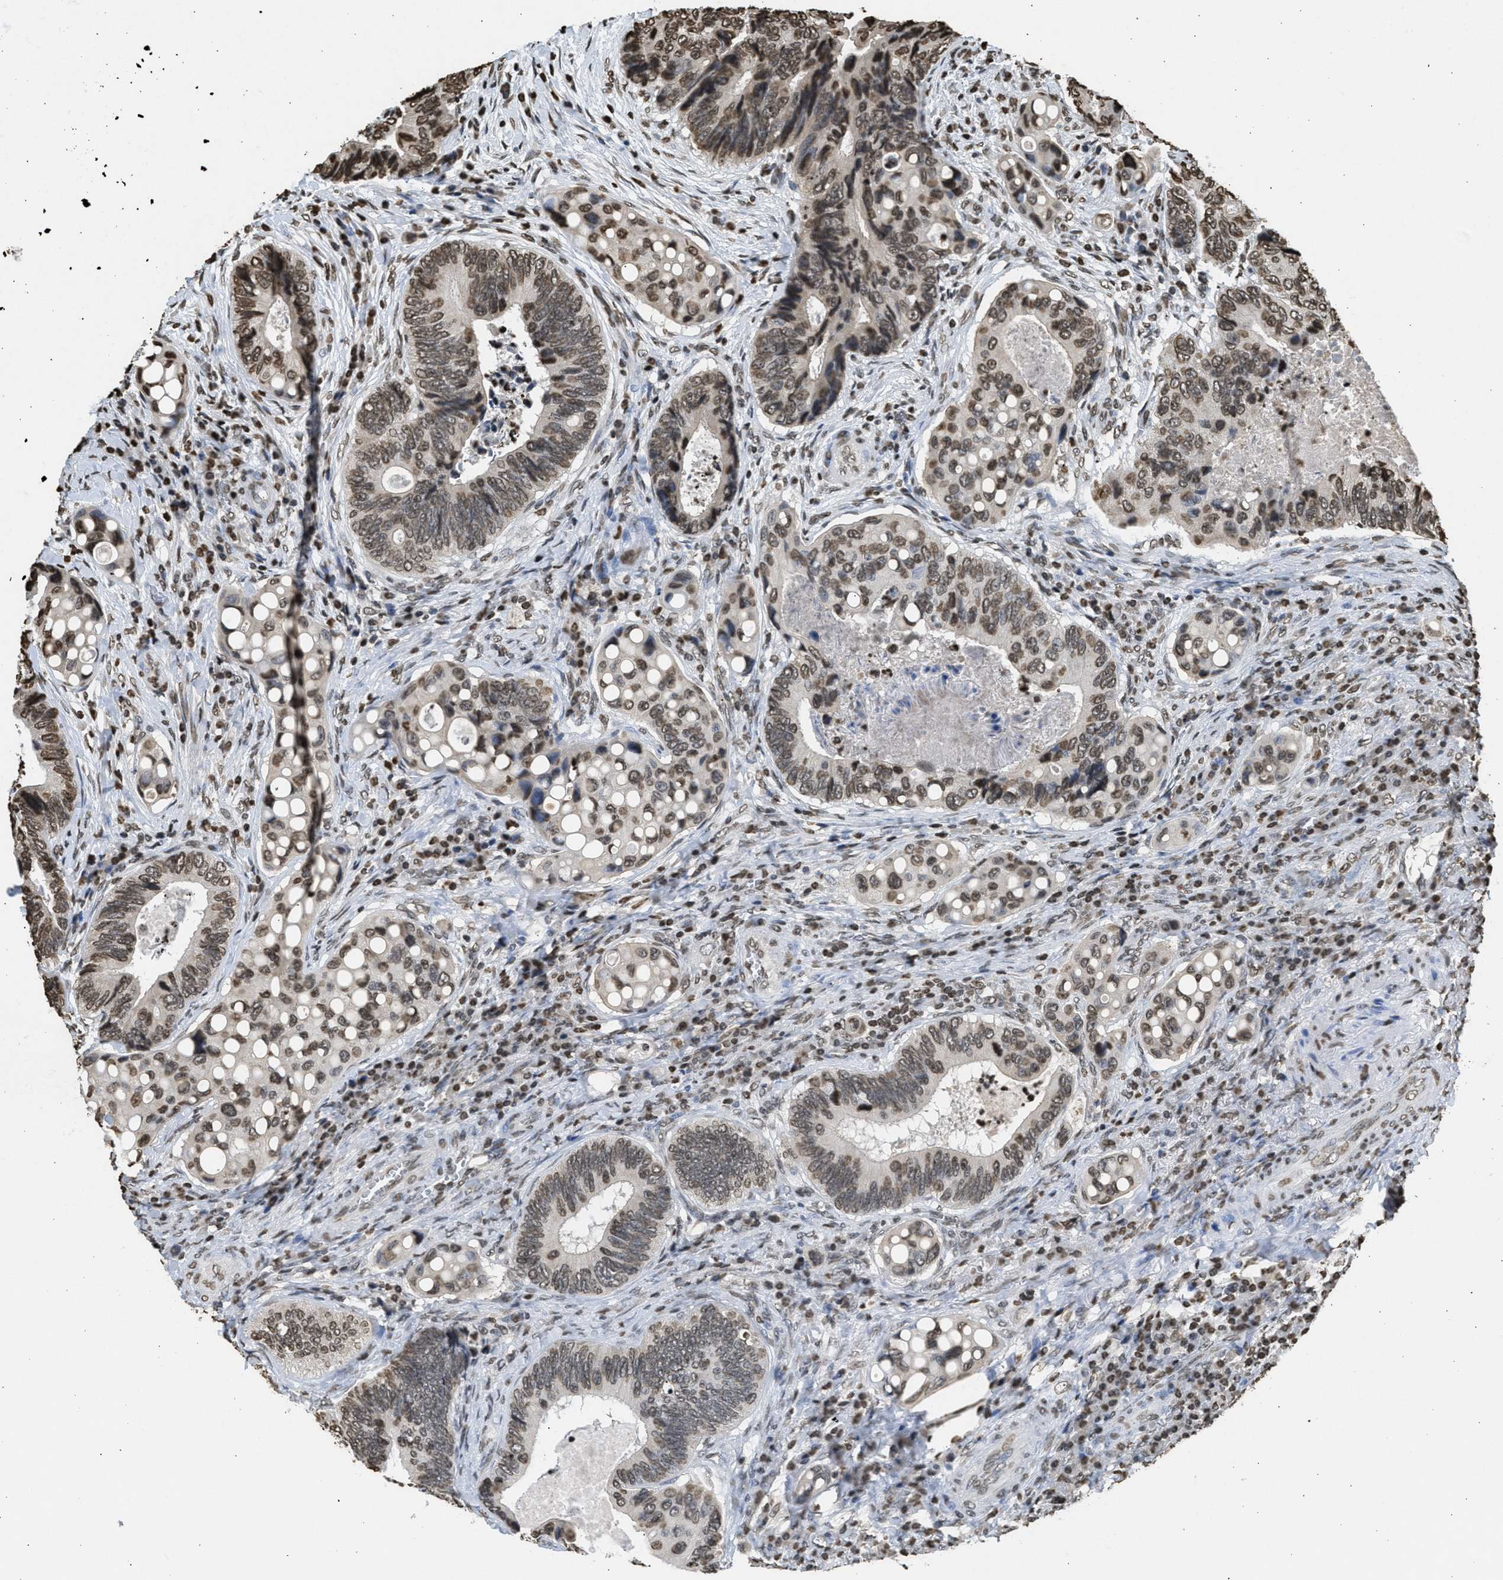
{"staining": {"intensity": "moderate", "quantity": ">75%", "location": "nuclear"}, "tissue": "colorectal cancer", "cell_type": "Tumor cells", "image_type": "cancer", "snomed": [{"axis": "morphology", "description": "Inflammation, NOS"}, {"axis": "morphology", "description": "Adenocarcinoma, NOS"}, {"axis": "topography", "description": "Colon"}], "caption": "DAB (3,3'-diaminobenzidine) immunohistochemical staining of human colorectal adenocarcinoma shows moderate nuclear protein positivity in approximately >75% of tumor cells.", "gene": "RRAGC", "patient": {"sex": "male", "age": 72}}